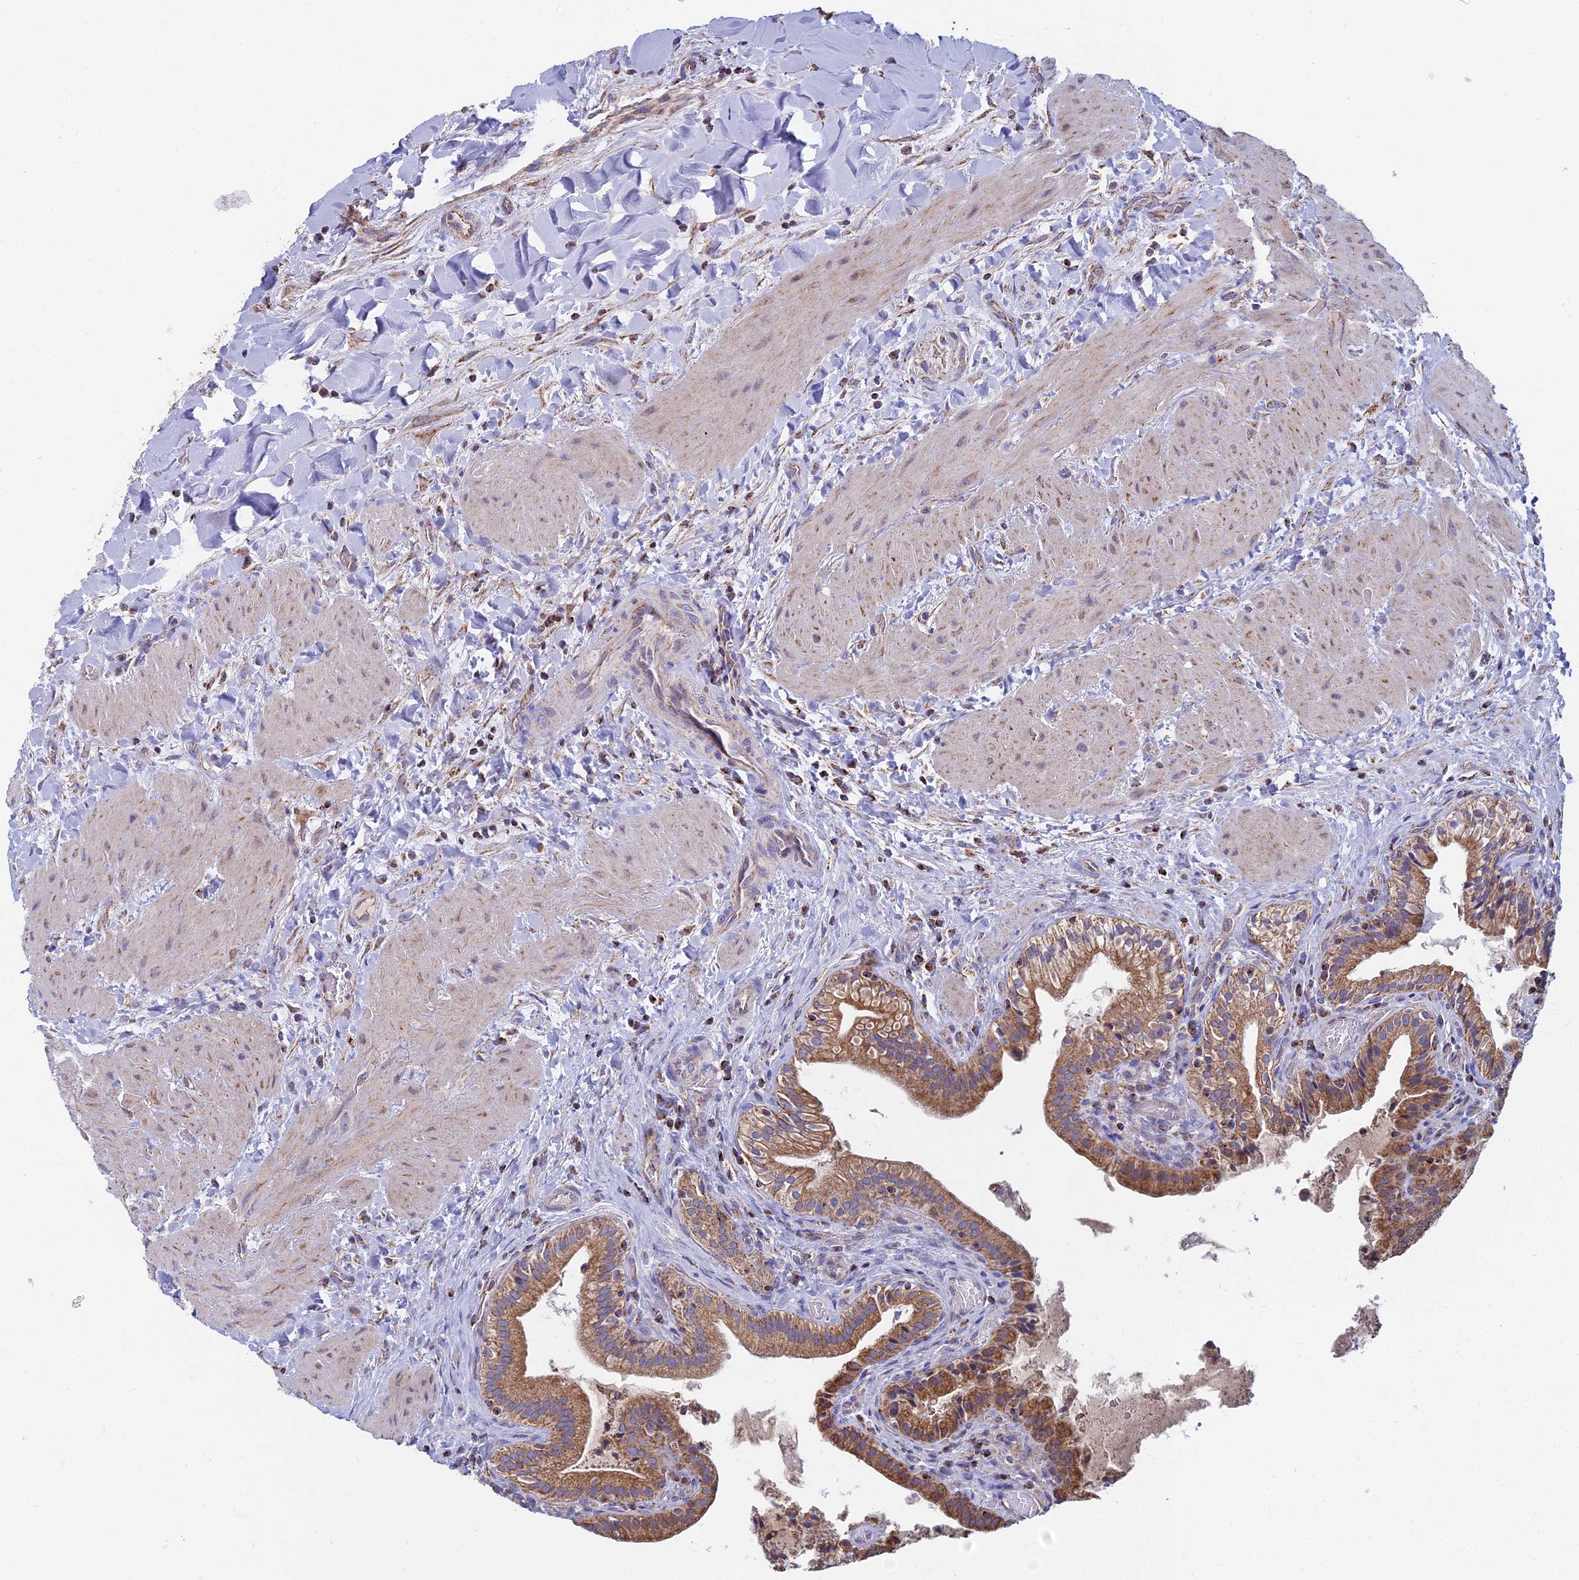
{"staining": {"intensity": "moderate", "quantity": ">75%", "location": "cytoplasmic/membranous"}, "tissue": "gallbladder", "cell_type": "Glandular cells", "image_type": "normal", "snomed": [{"axis": "morphology", "description": "Normal tissue, NOS"}, {"axis": "topography", "description": "Gallbladder"}], "caption": "Gallbladder stained with IHC displays moderate cytoplasmic/membranous expression in approximately >75% of glandular cells.", "gene": "SPOCK2", "patient": {"sex": "male", "age": 24}}